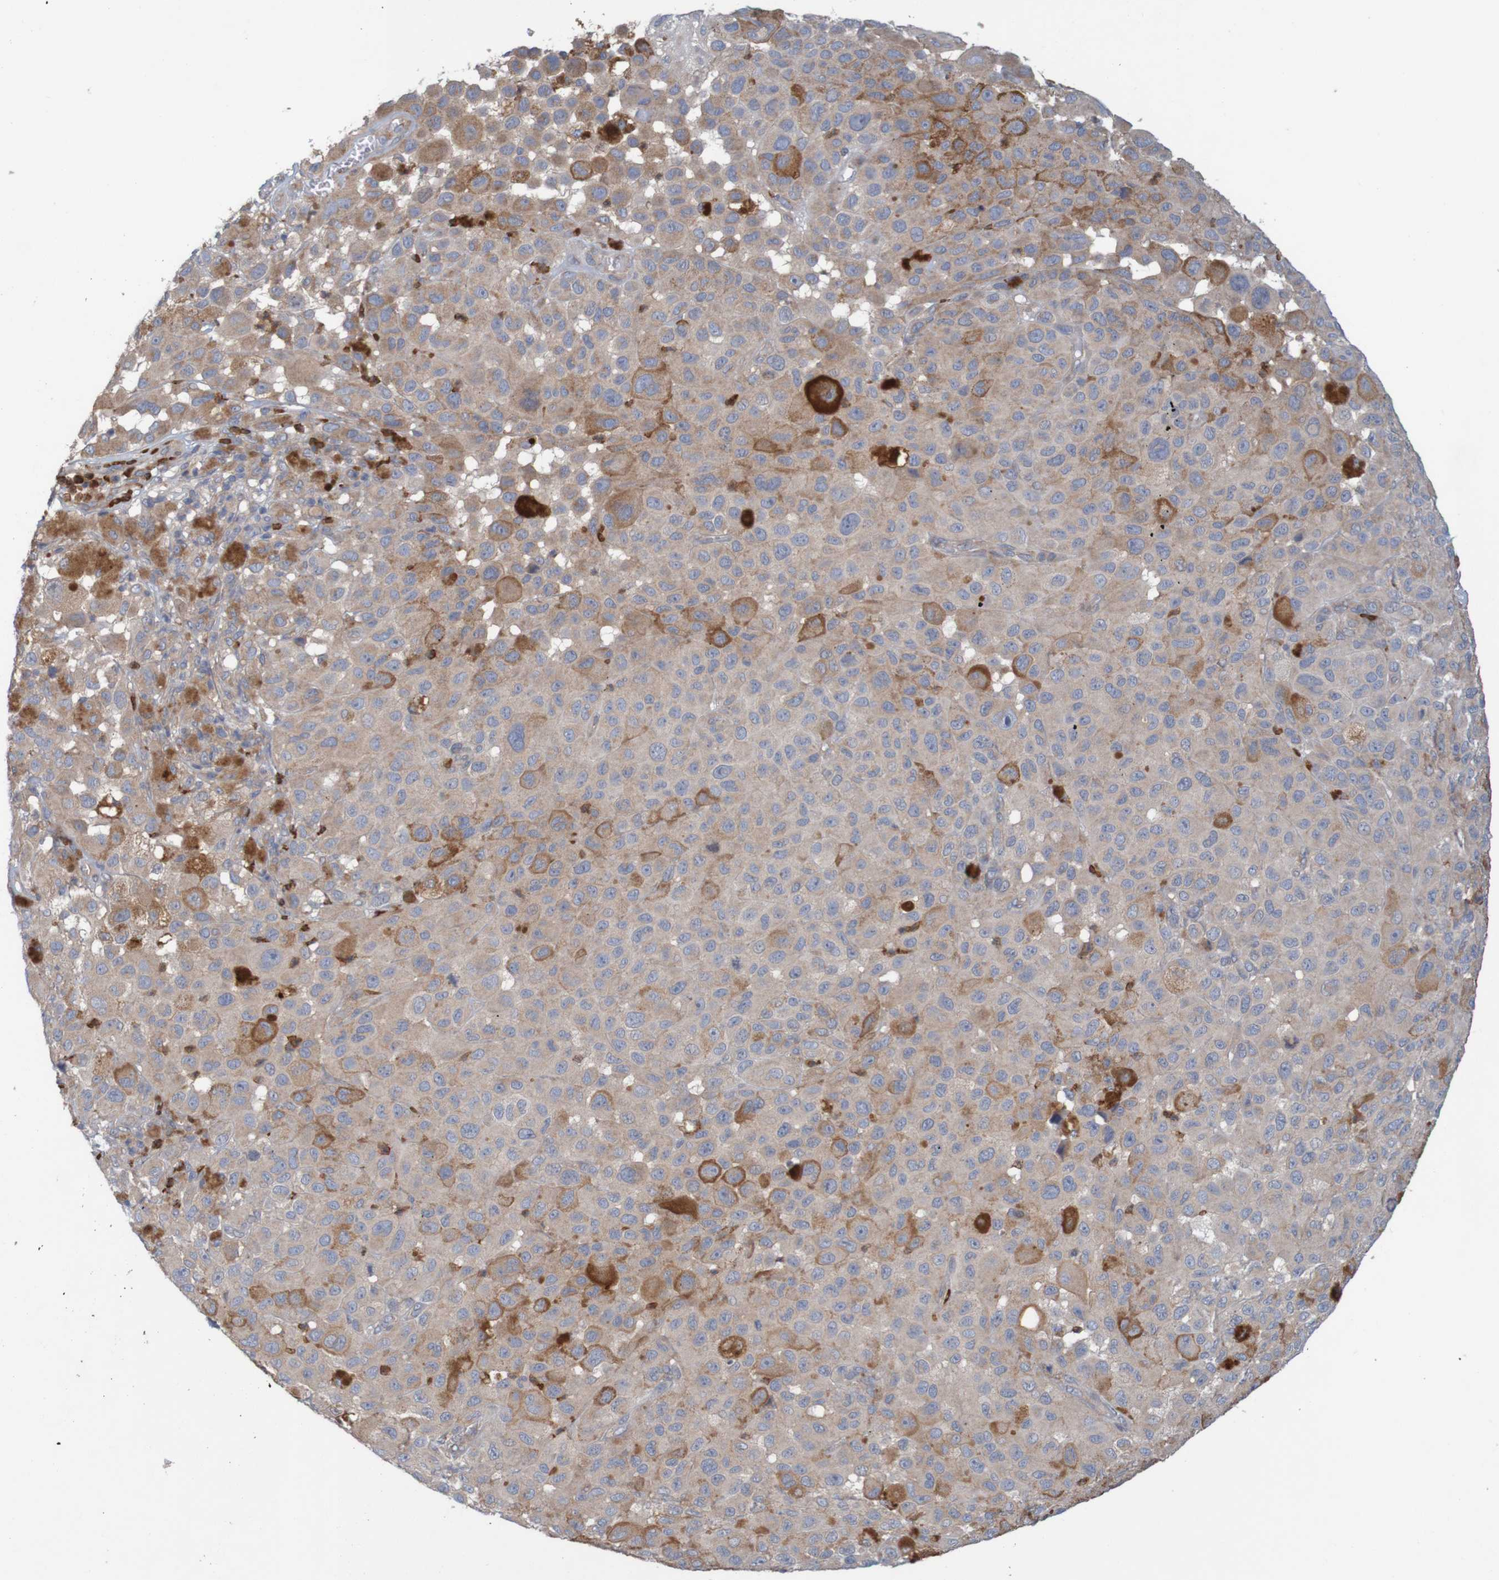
{"staining": {"intensity": "weak", "quantity": ">75%", "location": "cytoplasmic/membranous"}, "tissue": "melanoma", "cell_type": "Tumor cells", "image_type": "cancer", "snomed": [{"axis": "morphology", "description": "Malignant melanoma, NOS"}, {"axis": "topography", "description": "Skin"}], "caption": "Immunohistochemistry (DAB (3,3'-diaminobenzidine)) staining of melanoma demonstrates weak cytoplasmic/membranous protein staining in approximately >75% of tumor cells.", "gene": "KRT23", "patient": {"sex": "male", "age": 96}}